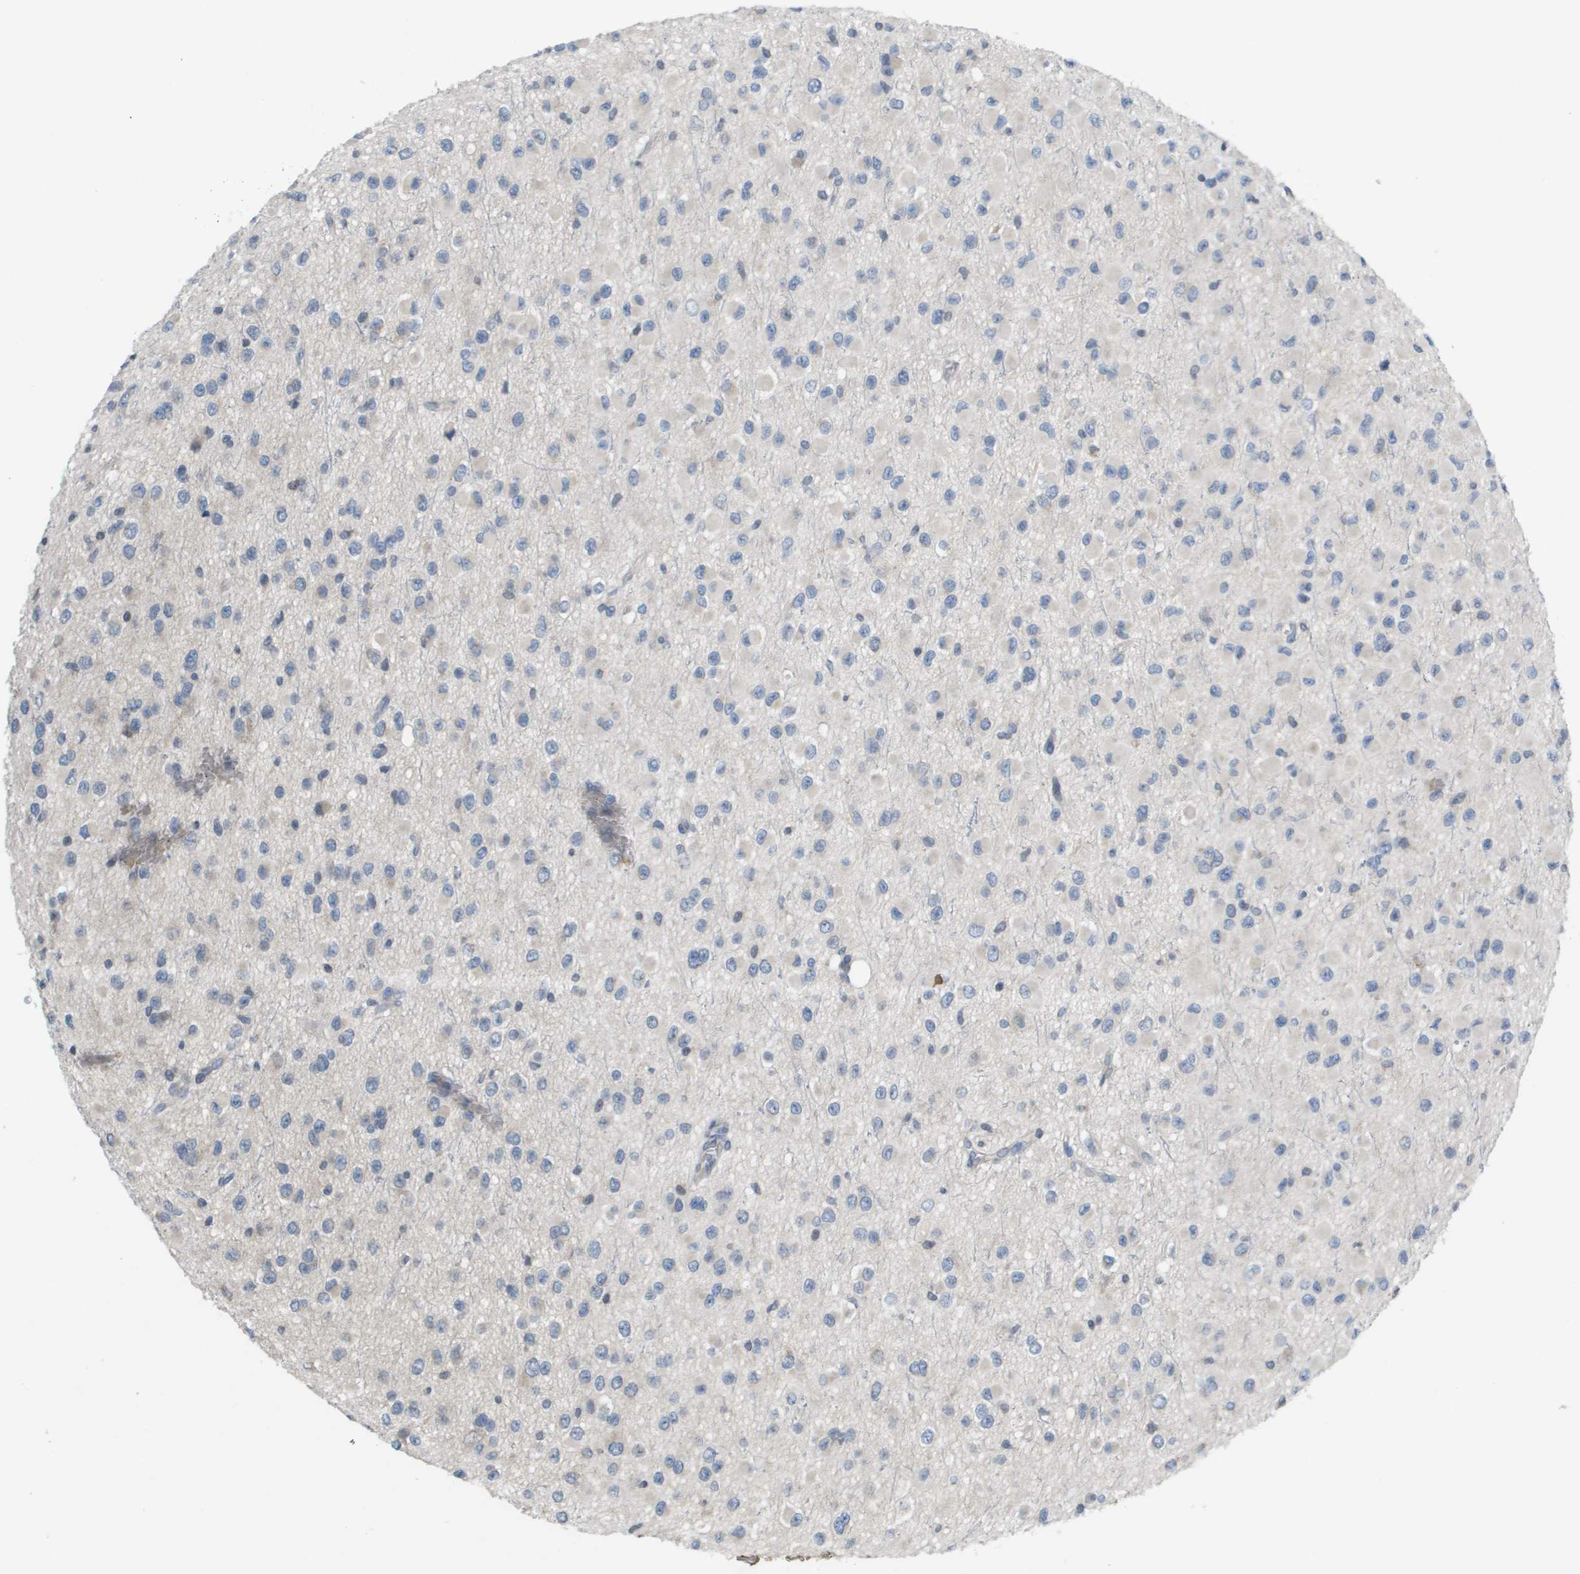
{"staining": {"intensity": "negative", "quantity": "none", "location": "none"}, "tissue": "glioma", "cell_type": "Tumor cells", "image_type": "cancer", "snomed": [{"axis": "morphology", "description": "Glioma, malignant, Low grade"}, {"axis": "topography", "description": "Brain"}], "caption": "Tumor cells are negative for brown protein staining in malignant glioma (low-grade).", "gene": "CAPN11", "patient": {"sex": "male", "age": 42}}